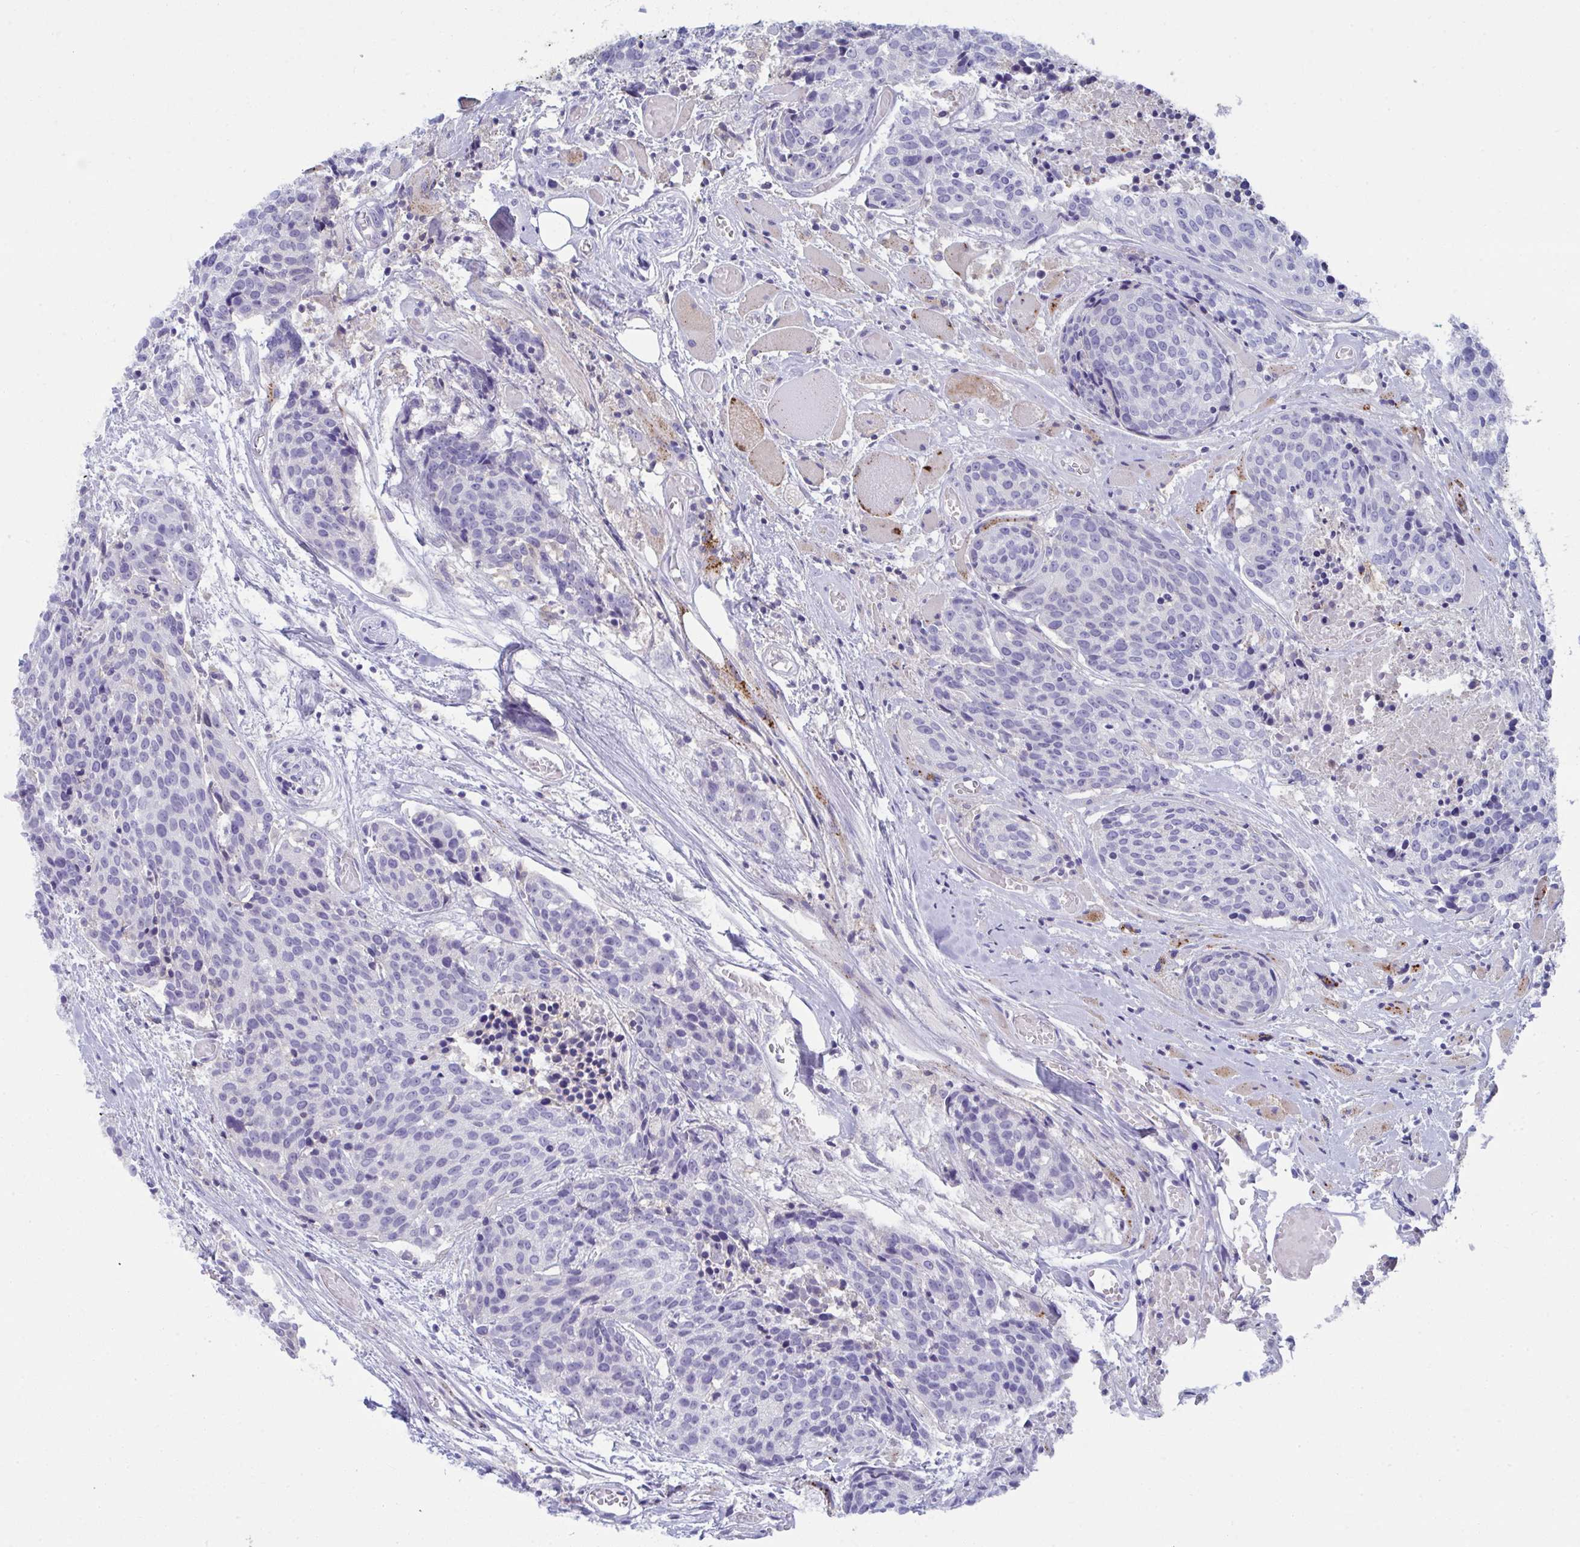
{"staining": {"intensity": "negative", "quantity": "none", "location": "none"}, "tissue": "head and neck cancer", "cell_type": "Tumor cells", "image_type": "cancer", "snomed": [{"axis": "morphology", "description": "Squamous cell carcinoma, NOS"}, {"axis": "topography", "description": "Oral tissue"}, {"axis": "topography", "description": "Head-Neck"}], "caption": "Immunohistochemical staining of head and neck squamous cell carcinoma reveals no significant expression in tumor cells.", "gene": "RGPD5", "patient": {"sex": "male", "age": 64}}